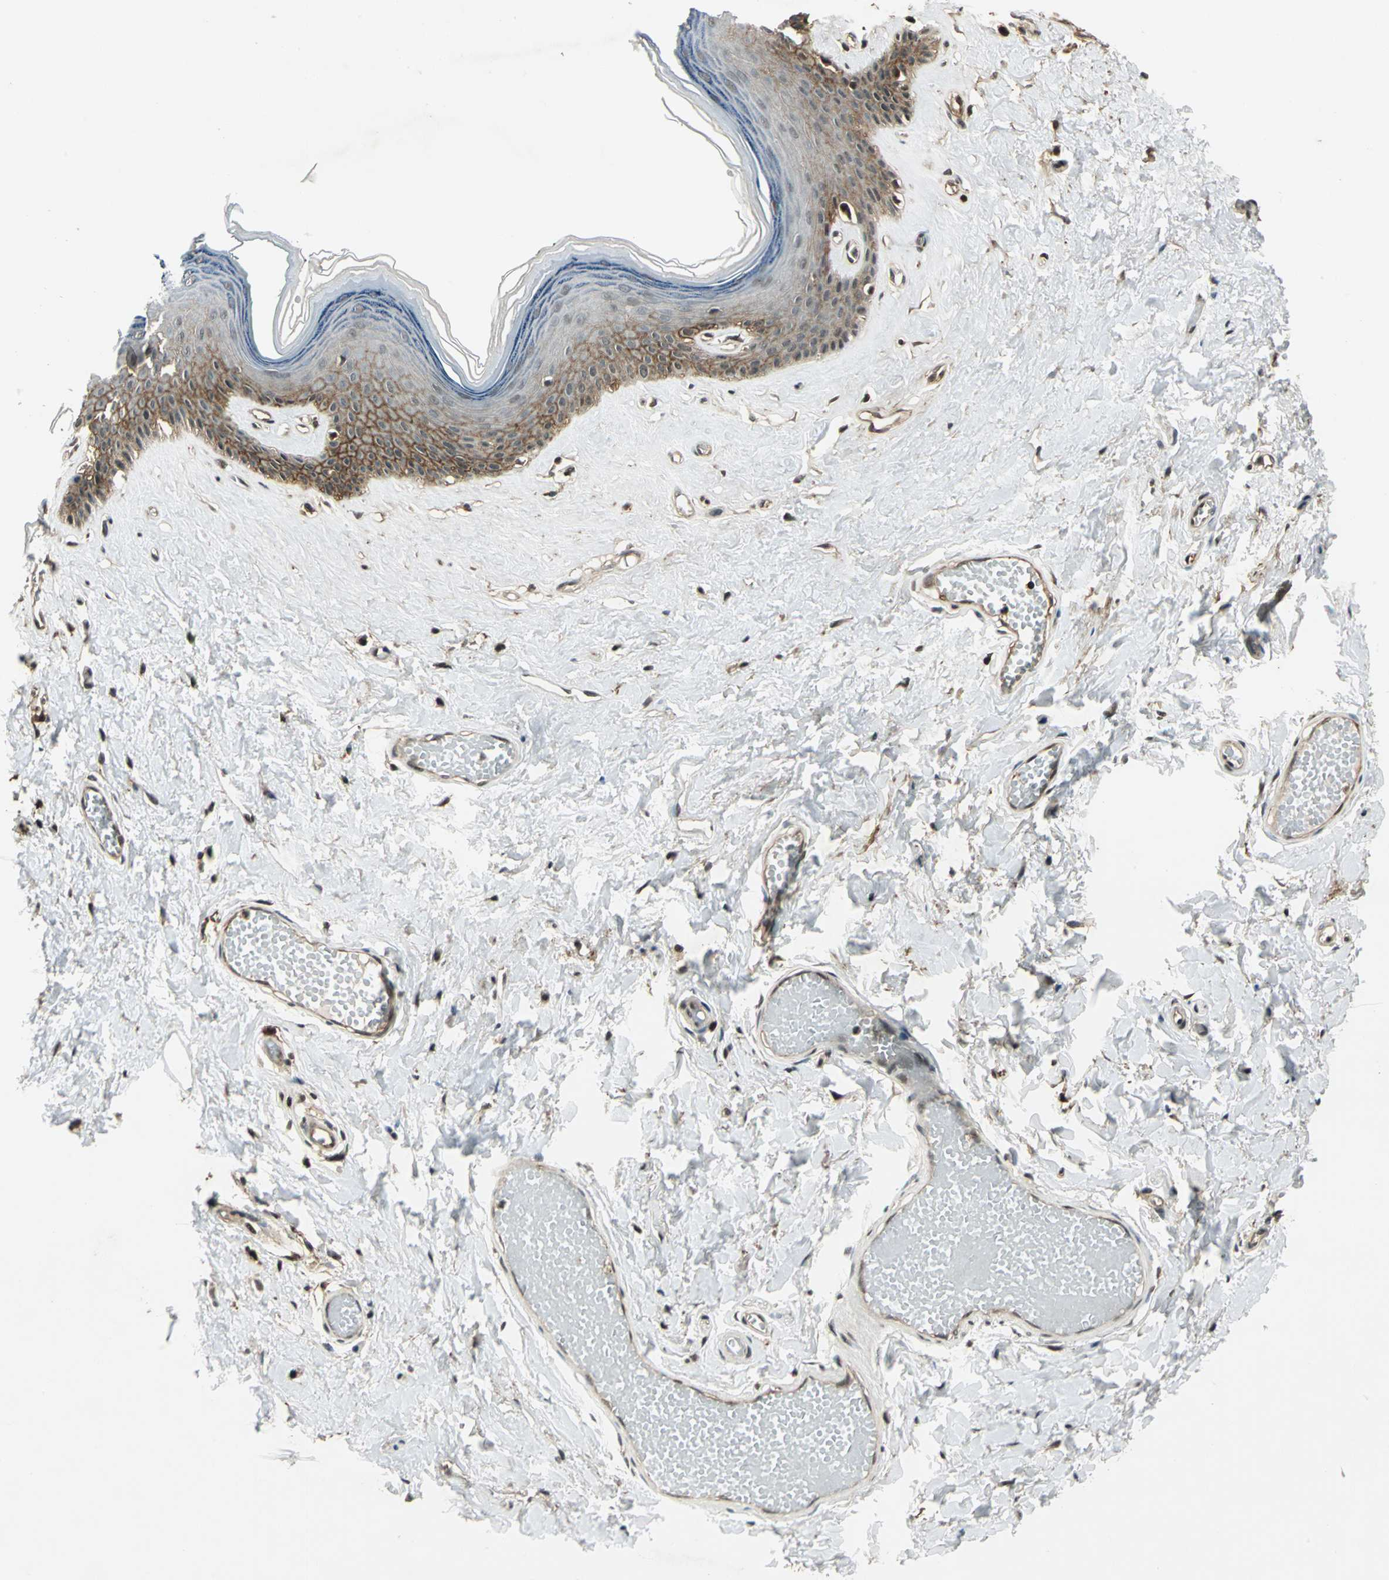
{"staining": {"intensity": "moderate", "quantity": "25%-75%", "location": "cytoplasmic/membranous"}, "tissue": "skin", "cell_type": "Epidermal cells", "image_type": "normal", "snomed": [{"axis": "morphology", "description": "Normal tissue, NOS"}, {"axis": "morphology", "description": "Inflammation, NOS"}, {"axis": "topography", "description": "Vulva"}], "caption": "IHC photomicrograph of benign skin: skin stained using IHC demonstrates medium levels of moderate protein expression localized specifically in the cytoplasmic/membranous of epidermal cells, appearing as a cytoplasmic/membranous brown color.", "gene": "NR2C2", "patient": {"sex": "female", "age": 84}}